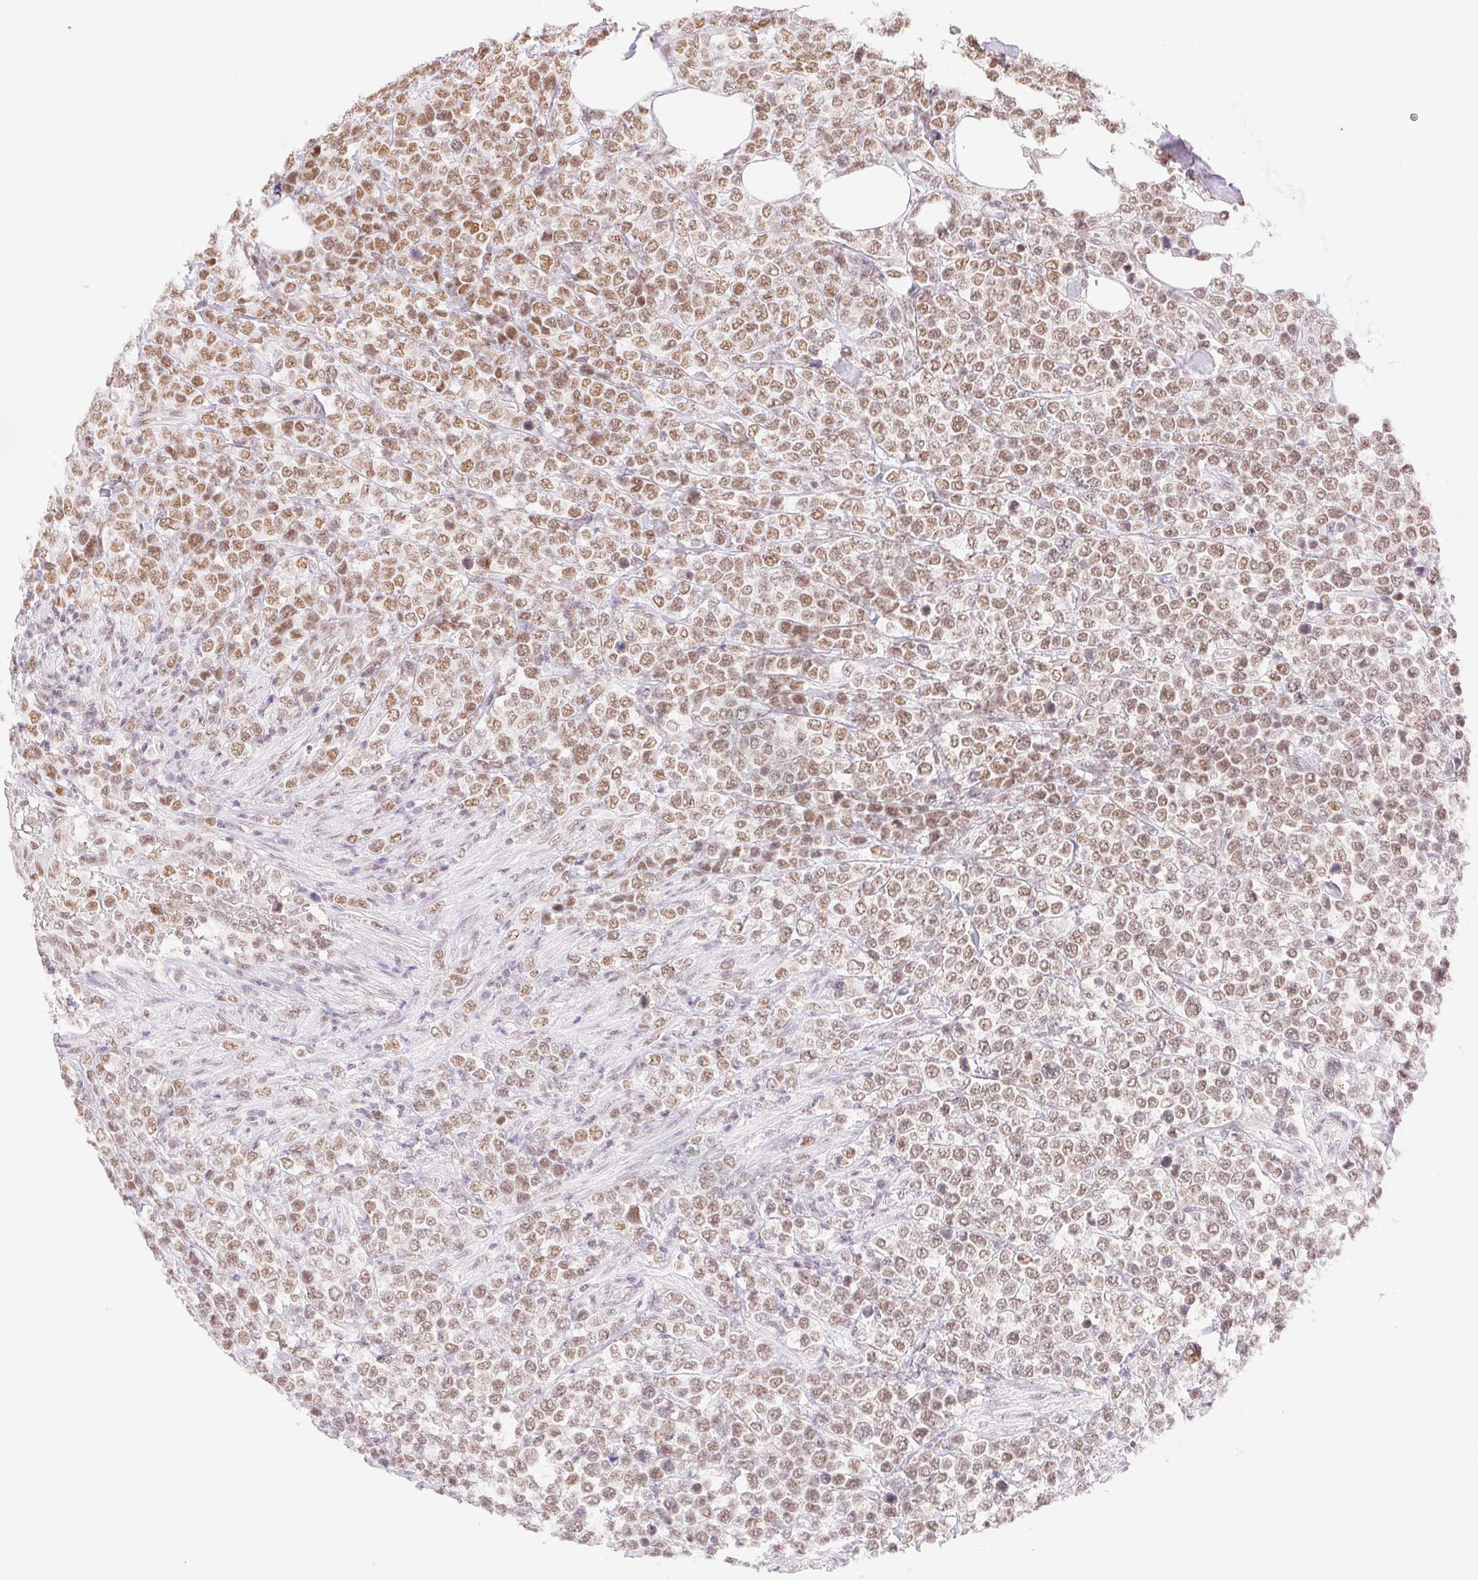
{"staining": {"intensity": "moderate", "quantity": "25%-75%", "location": "nuclear"}, "tissue": "lymphoma", "cell_type": "Tumor cells", "image_type": "cancer", "snomed": [{"axis": "morphology", "description": "Malignant lymphoma, non-Hodgkin's type, High grade"}, {"axis": "topography", "description": "Soft tissue"}], "caption": "A micrograph showing moderate nuclear positivity in approximately 25%-75% of tumor cells in lymphoma, as visualized by brown immunohistochemical staining.", "gene": "H2AZ2", "patient": {"sex": "female", "age": 56}}